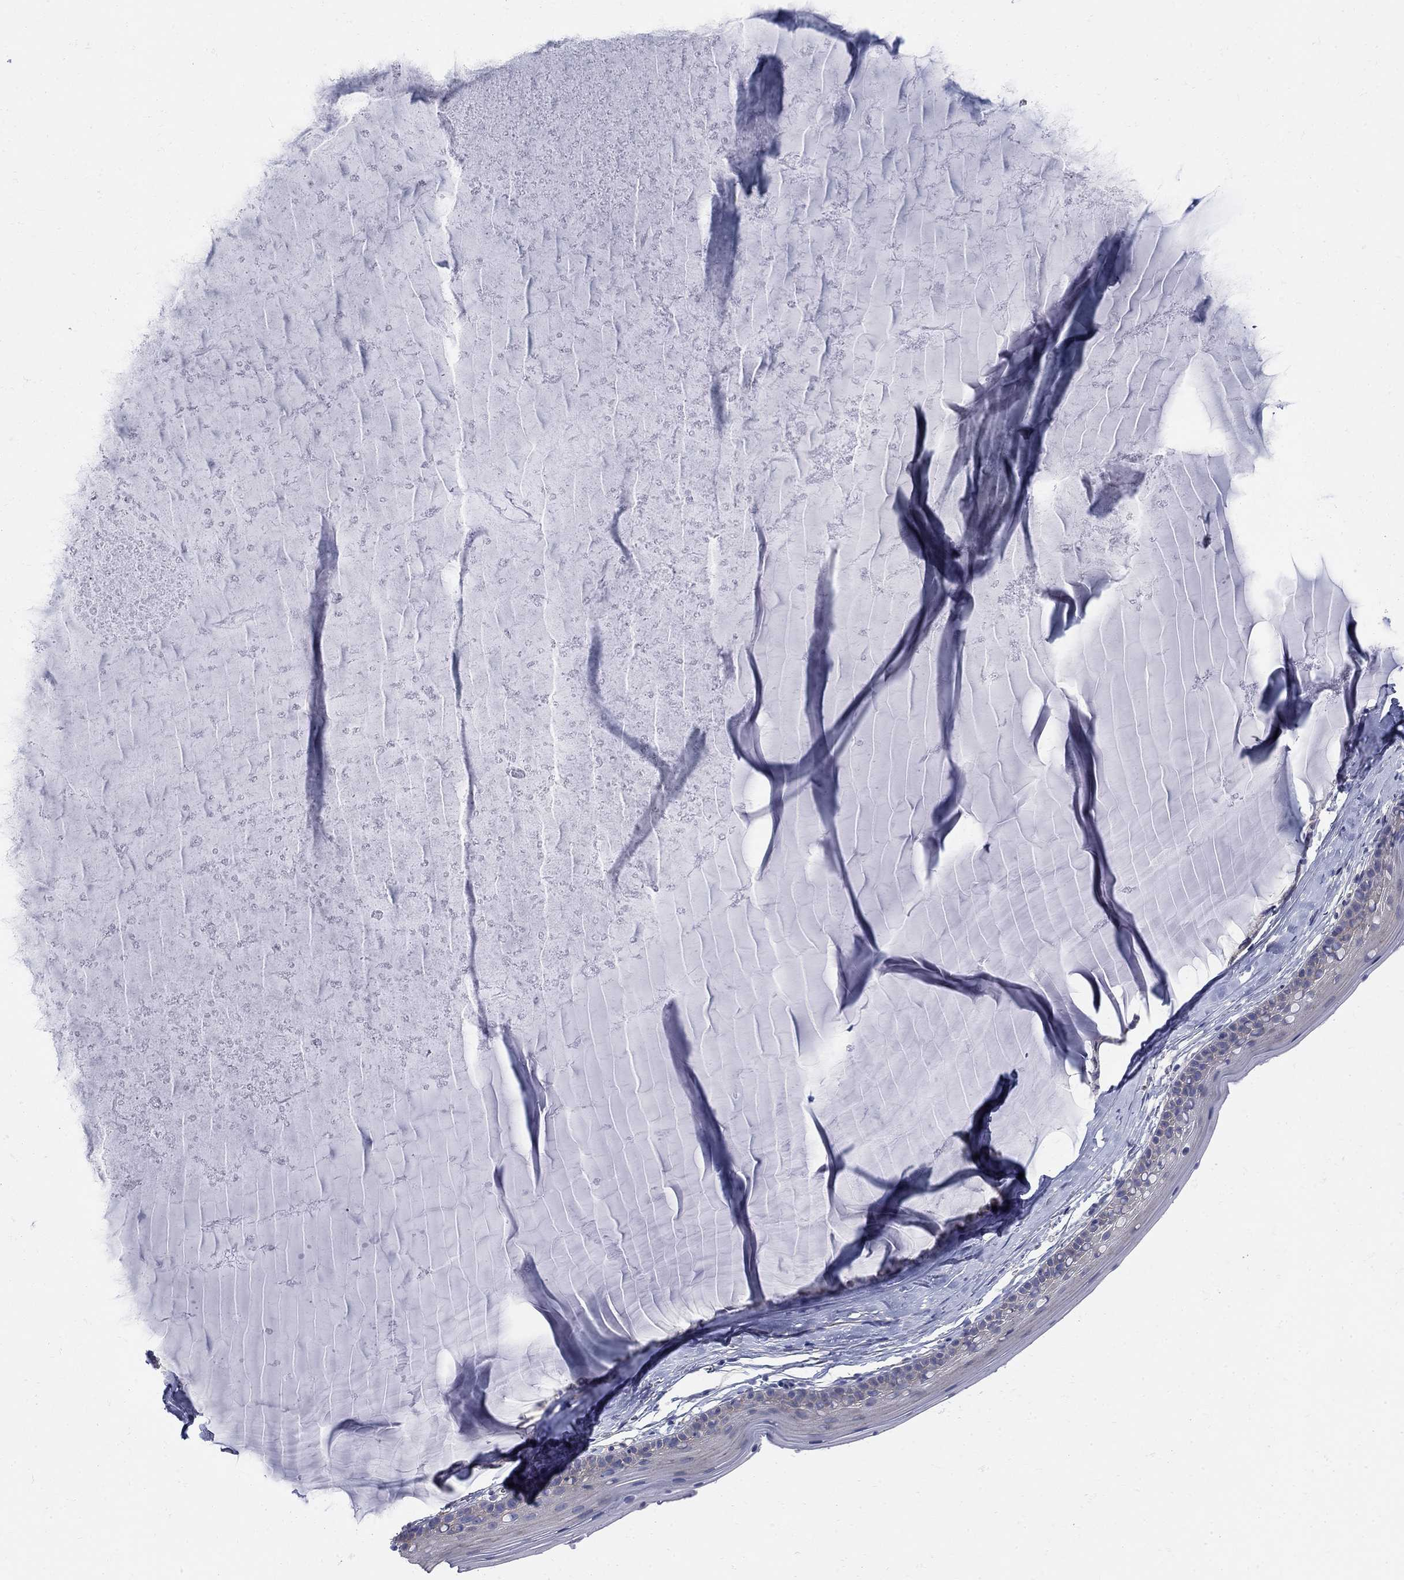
{"staining": {"intensity": "moderate", "quantity": ">75%", "location": "cytoplasmic/membranous"}, "tissue": "cervix", "cell_type": "Glandular cells", "image_type": "normal", "snomed": [{"axis": "morphology", "description": "Normal tissue, NOS"}, {"axis": "topography", "description": "Cervix"}], "caption": "Brown immunohistochemical staining in normal human cervix exhibits moderate cytoplasmic/membranous expression in about >75% of glandular cells. (IHC, brightfield microscopy, high magnification).", "gene": "SEPTIN8", "patient": {"sex": "female", "age": 40}}